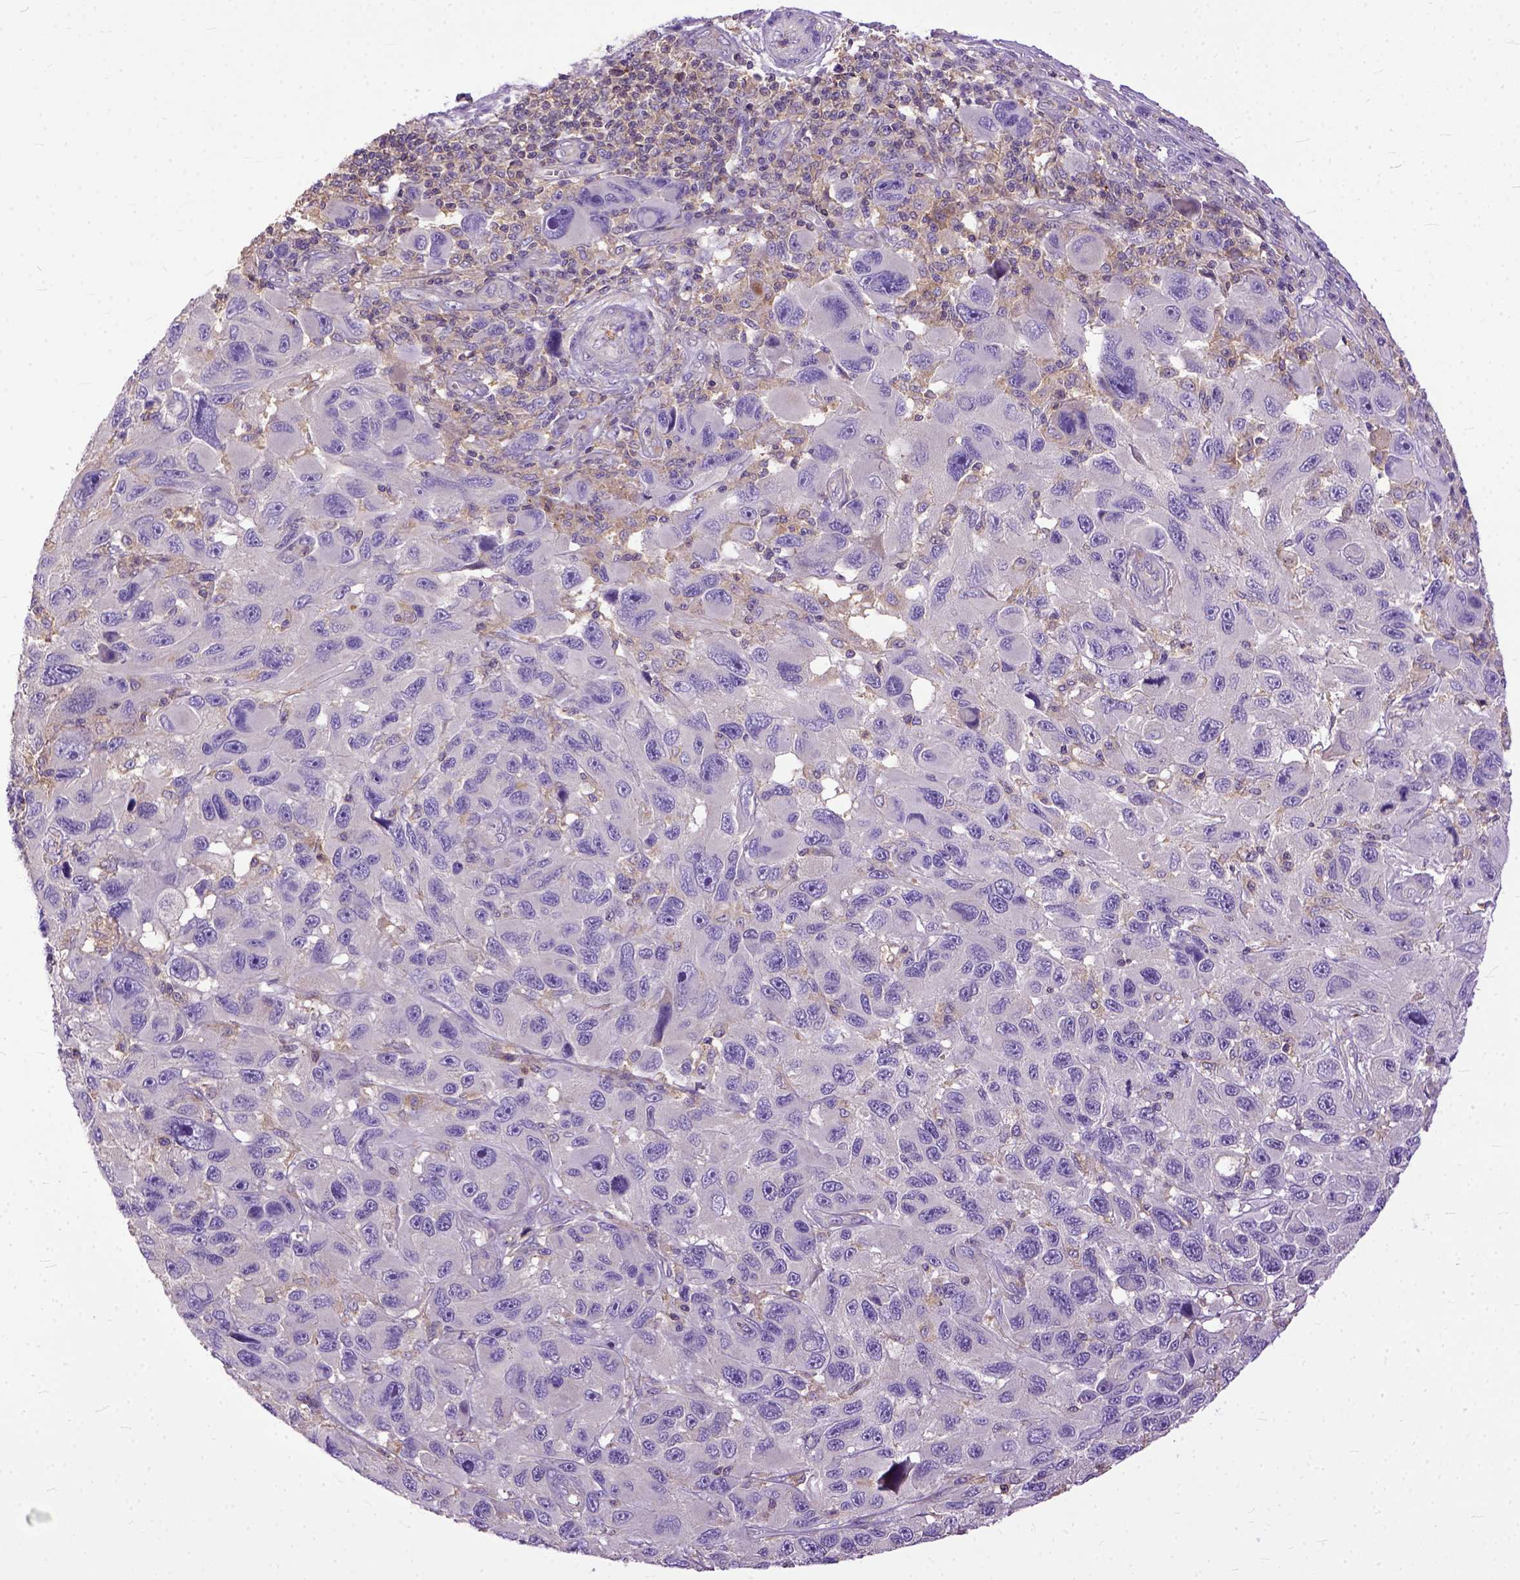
{"staining": {"intensity": "negative", "quantity": "none", "location": "none"}, "tissue": "melanoma", "cell_type": "Tumor cells", "image_type": "cancer", "snomed": [{"axis": "morphology", "description": "Malignant melanoma, NOS"}, {"axis": "topography", "description": "Skin"}], "caption": "The image reveals no significant positivity in tumor cells of malignant melanoma.", "gene": "NAMPT", "patient": {"sex": "male", "age": 53}}